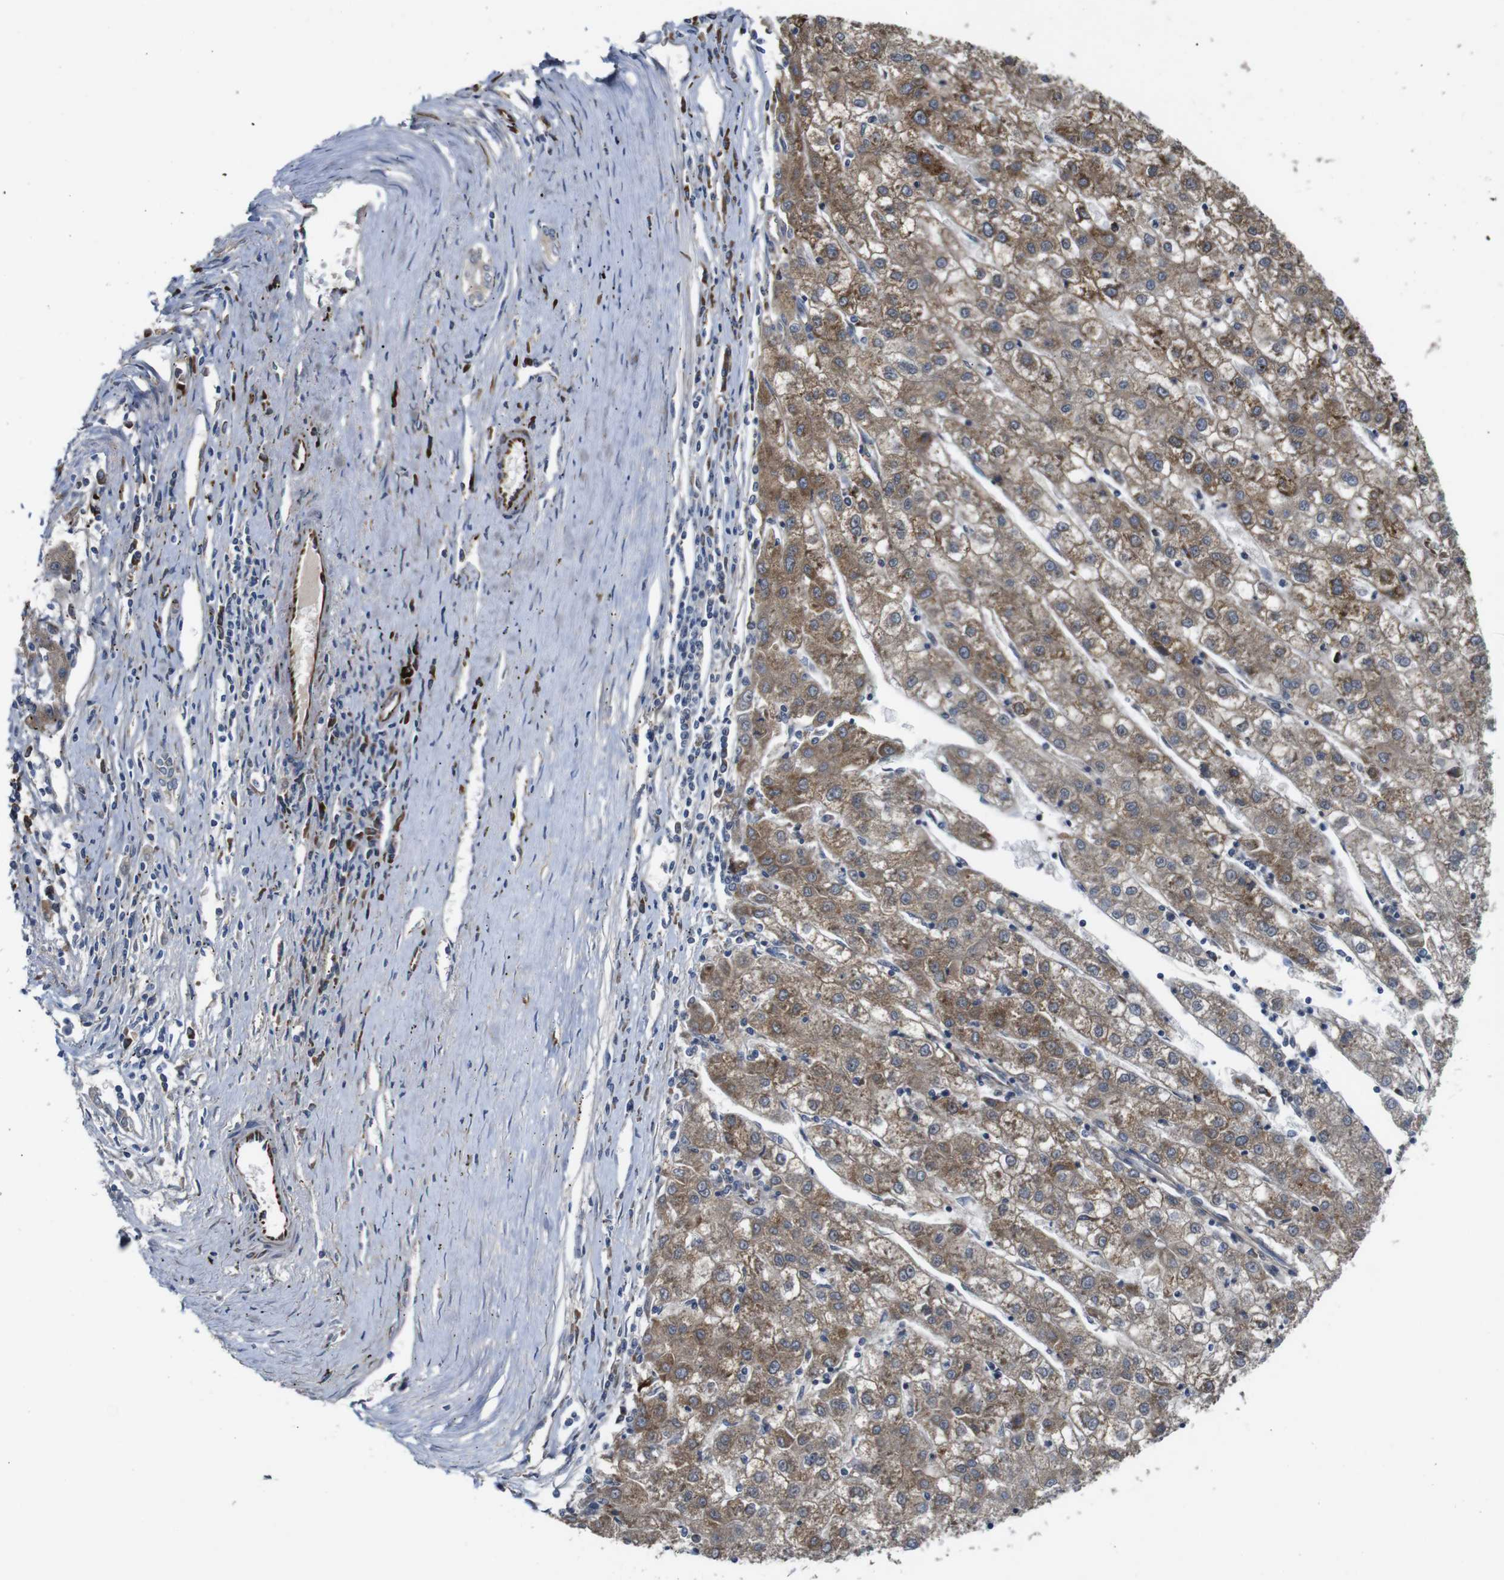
{"staining": {"intensity": "moderate", "quantity": ">75%", "location": "cytoplasmic/membranous"}, "tissue": "liver cancer", "cell_type": "Tumor cells", "image_type": "cancer", "snomed": [{"axis": "morphology", "description": "Carcinoma, Hepatocellular, NOS"}, {"axis": "topography", "description": "Liver"}], "caption": "The histopathology image reveals a brown stain indicating the presence of a protein in the cytoplasmic/membranous of tumor cells in liver hepatocellular carcinoma.", "gene": "UBE2G2", "patient": {"sex": "male", "age": 72}}